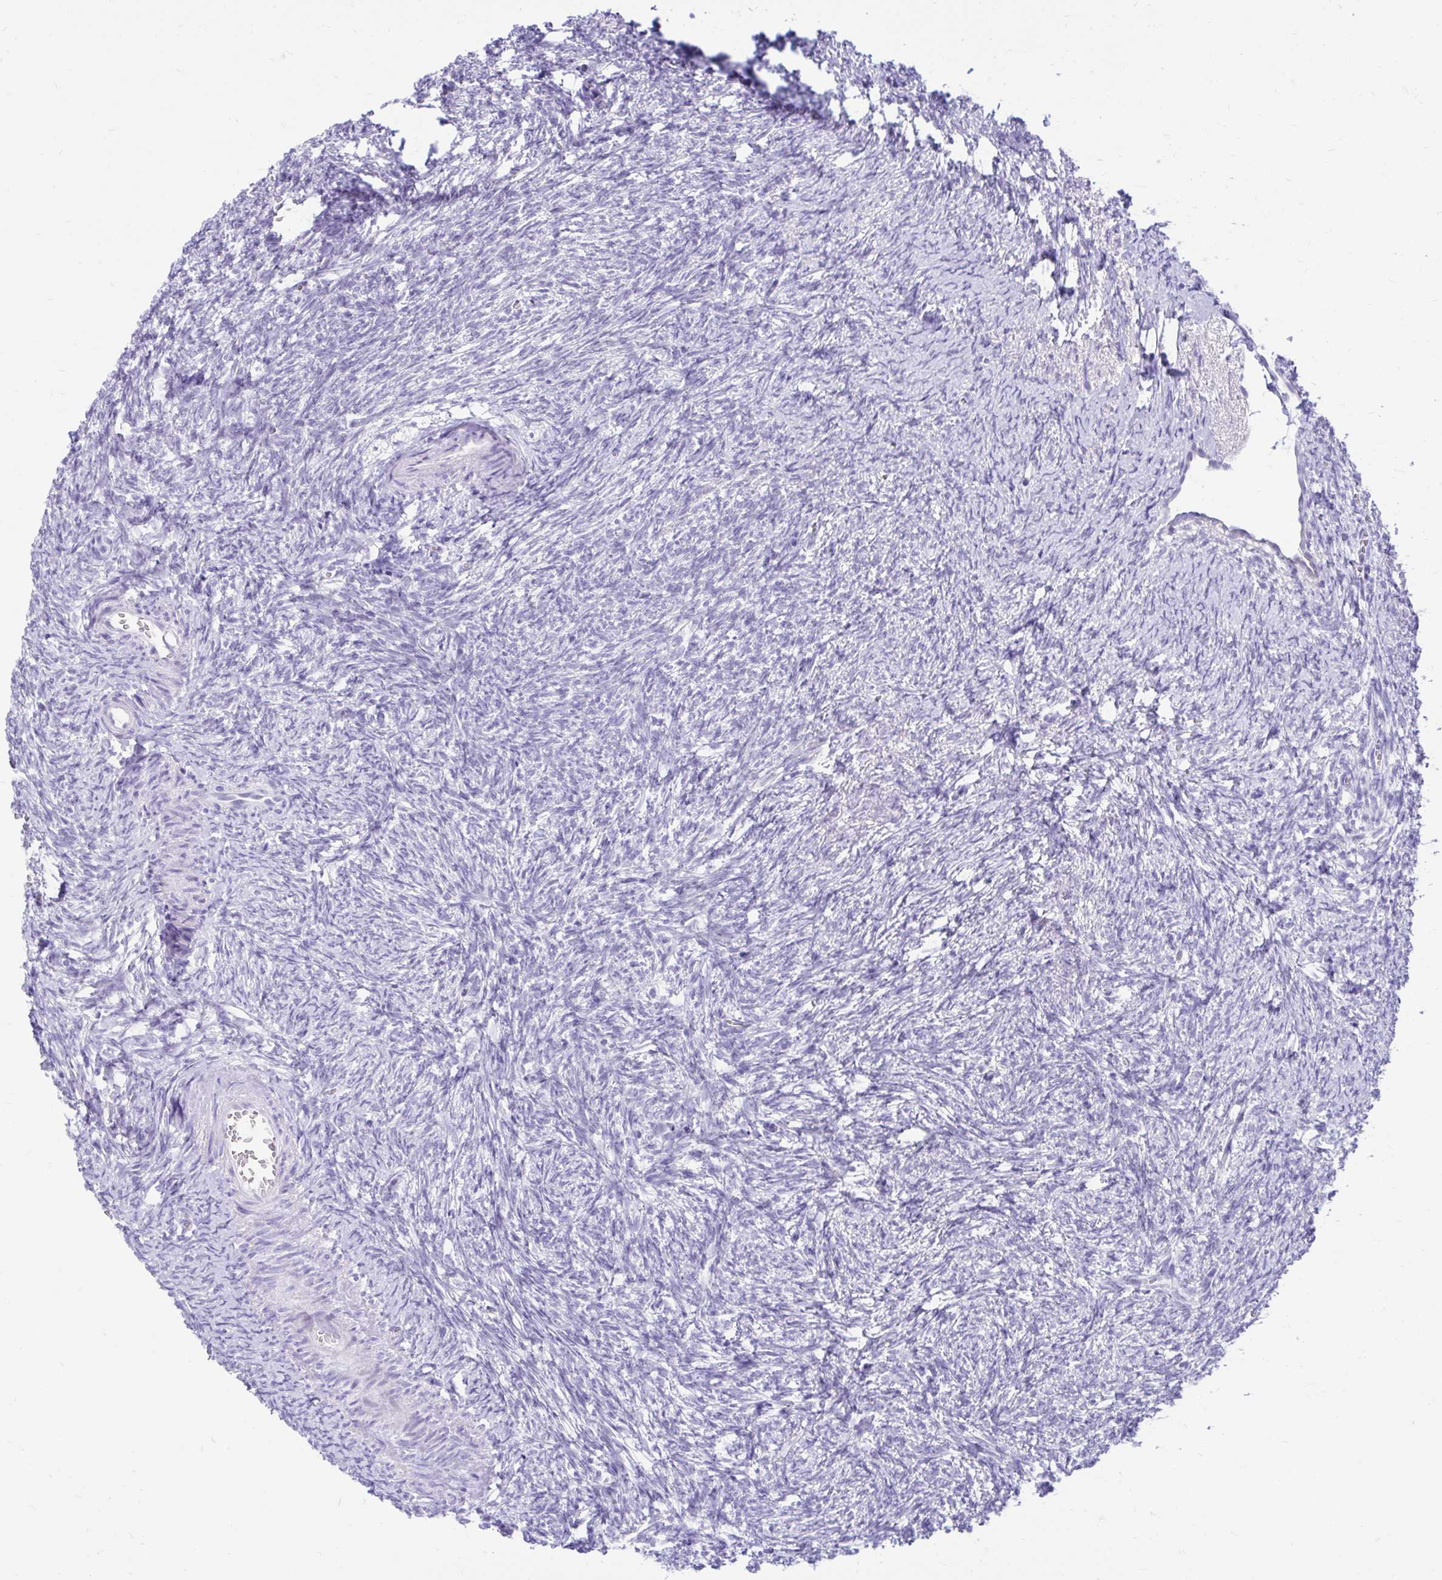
{"staining": {"intensity": "negative", "quantity": "none", "location": "none"}, "tissue": "ovary", "cell_type": "Follicle cells", "image_type": "normal", "snomed": [{"axis": "morphology", "description": "Normal tissue, NOS"}, {"axis": "topography", "description": "Ovary"}], "caption": "This image is of benign ovary stained with immunohistochemistry (IHC) to label a protein in brown with the nuclei are counter-stained blue. There is no positivity in follicle cells.", "gene": "GLB1L2", "patient": {"sex": "female", "age": 41}}